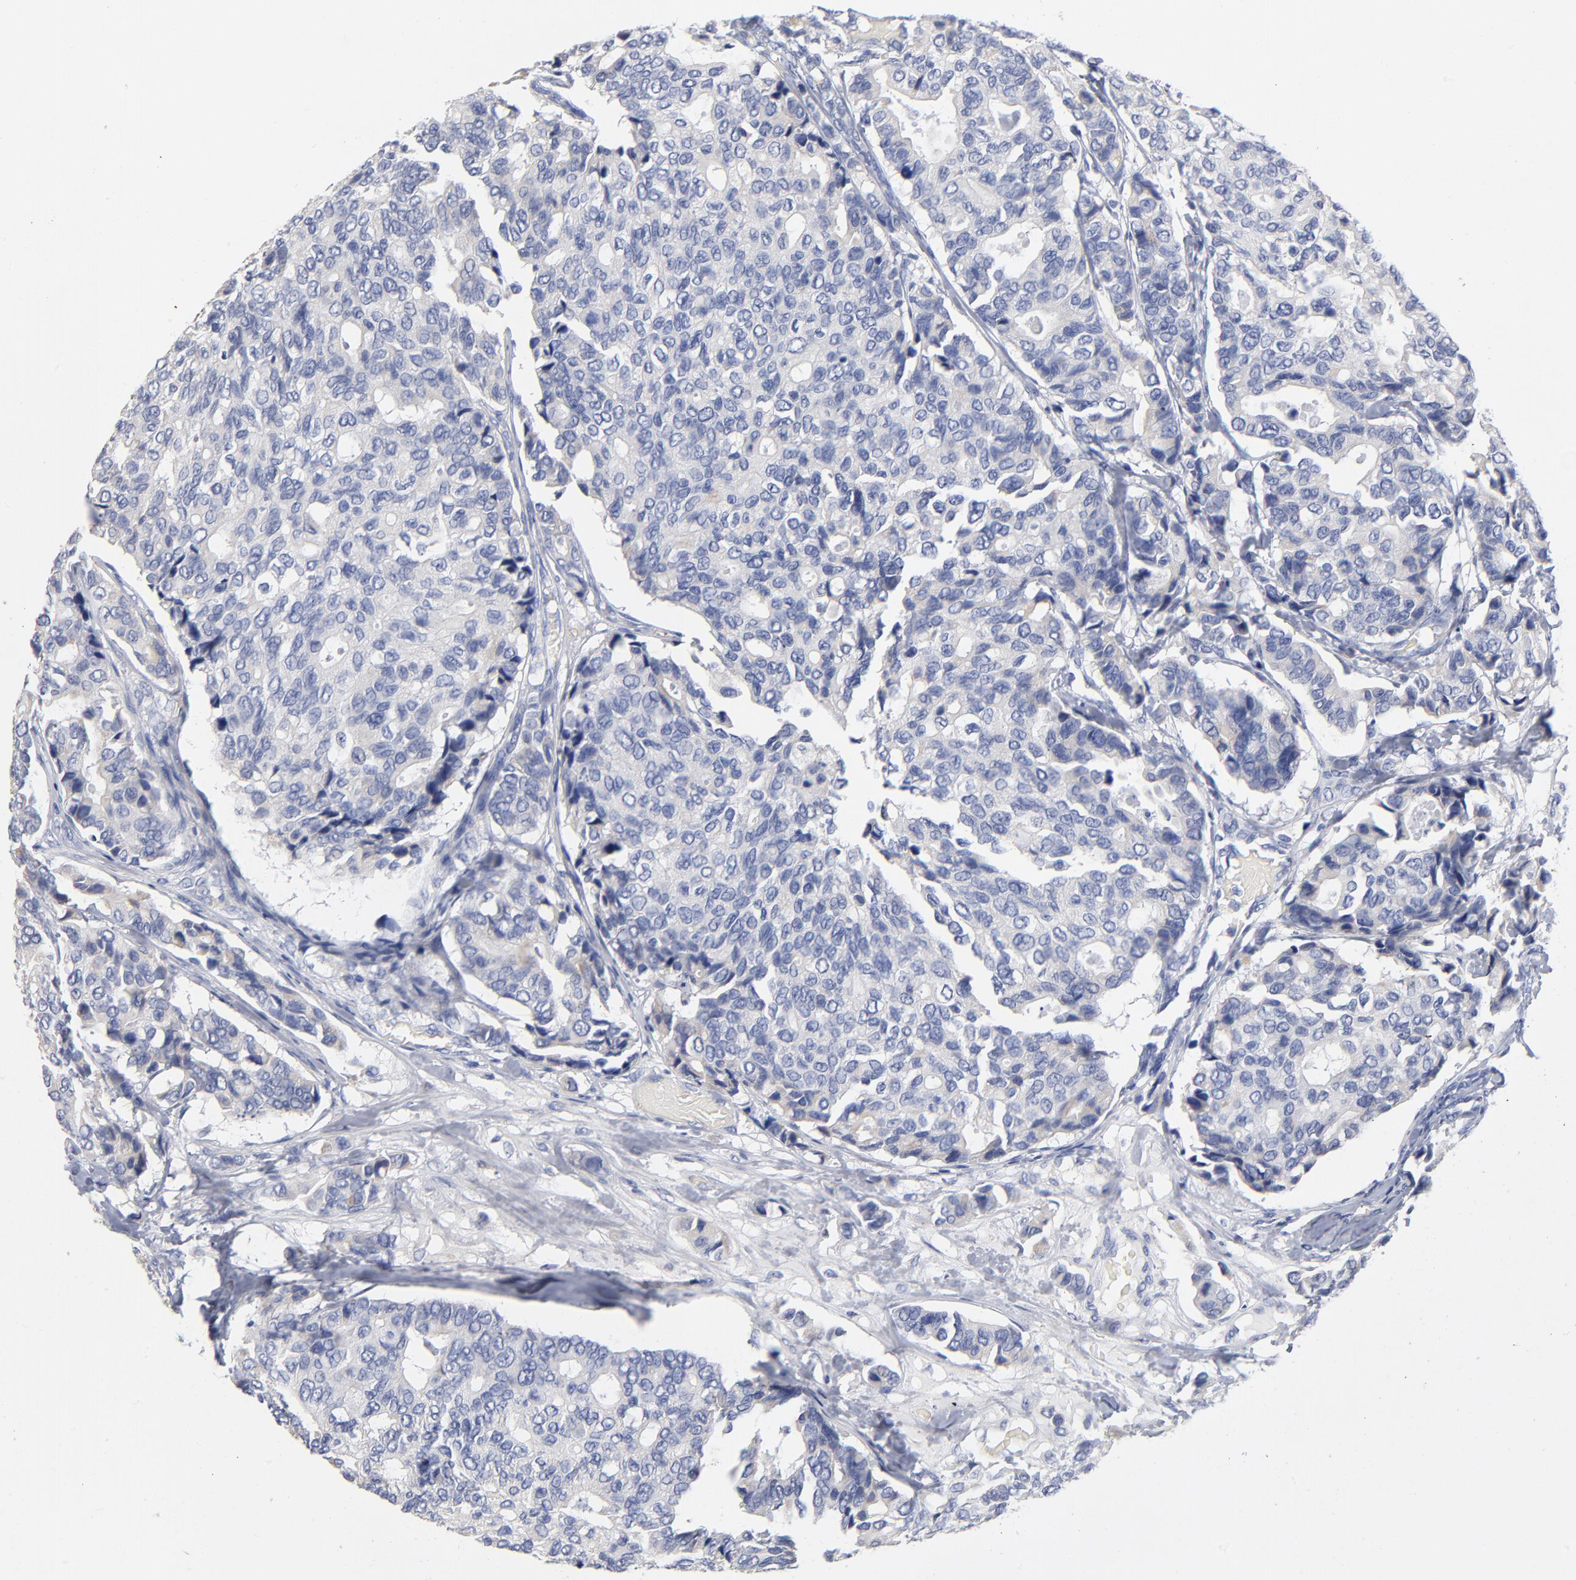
{"staining": {"intensity": "negative", "quantity": "none", "location": "none"}, "tissue": "breast cancer", "cell_type": "Tumor cells", "image_type": "cancer", "snomed": [{"axis": "morphology", "description": "Duct carcinoma"}, {"axis": "topography", "description": "Breast"}], "caption": "Micrograph shows no protein expression in tumor cells of breast infiltrating ductal carcinoma tissue.", "gene": "PTP4A1", "patient": {"sex": "female", "age": 69}}